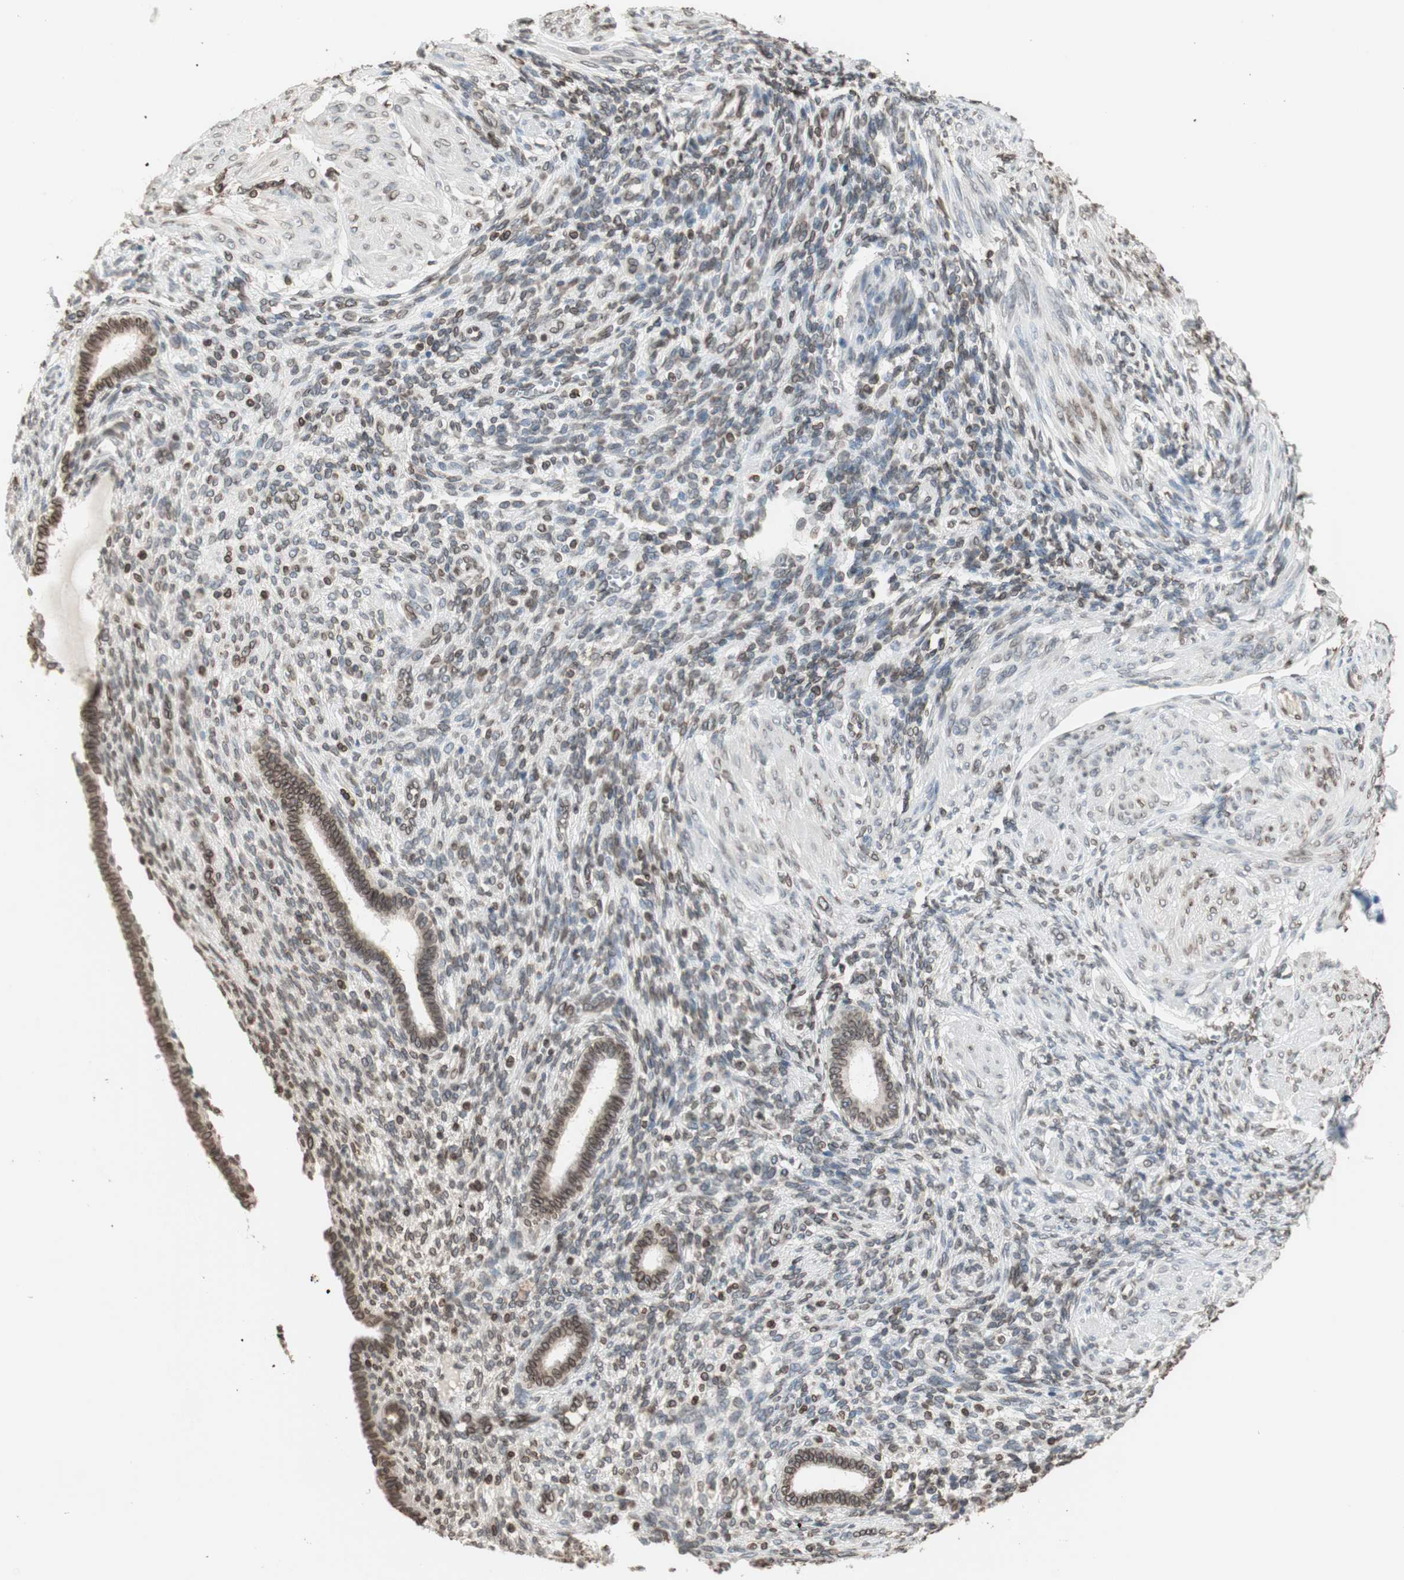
{"staining": {"intensity": "moderate", "quantity": "25%-75%", "location": "cytoplasmic/membranous,nuclear"}, "tissue": "endometrium", "cell_type": "Cells in endometrial stroma", "image_type": "normal", "snomed": [{"axis": "morphology", "description": "Normal tissue, NOS"}, {"axis": "topography", "description": "Endometrium"}], "caption": "The histopathology image shows a brown stain indicating the presence of a protein in the cytoplasmic/membranous,nuclear of cells in endometrial stroma in endometrium. Immunohistochemistry (ihc) stains the protein of interest in brown and the nuclei are stained blue.", "gene": "TMPO", "patient": {"sex": "female", "age": 72}}